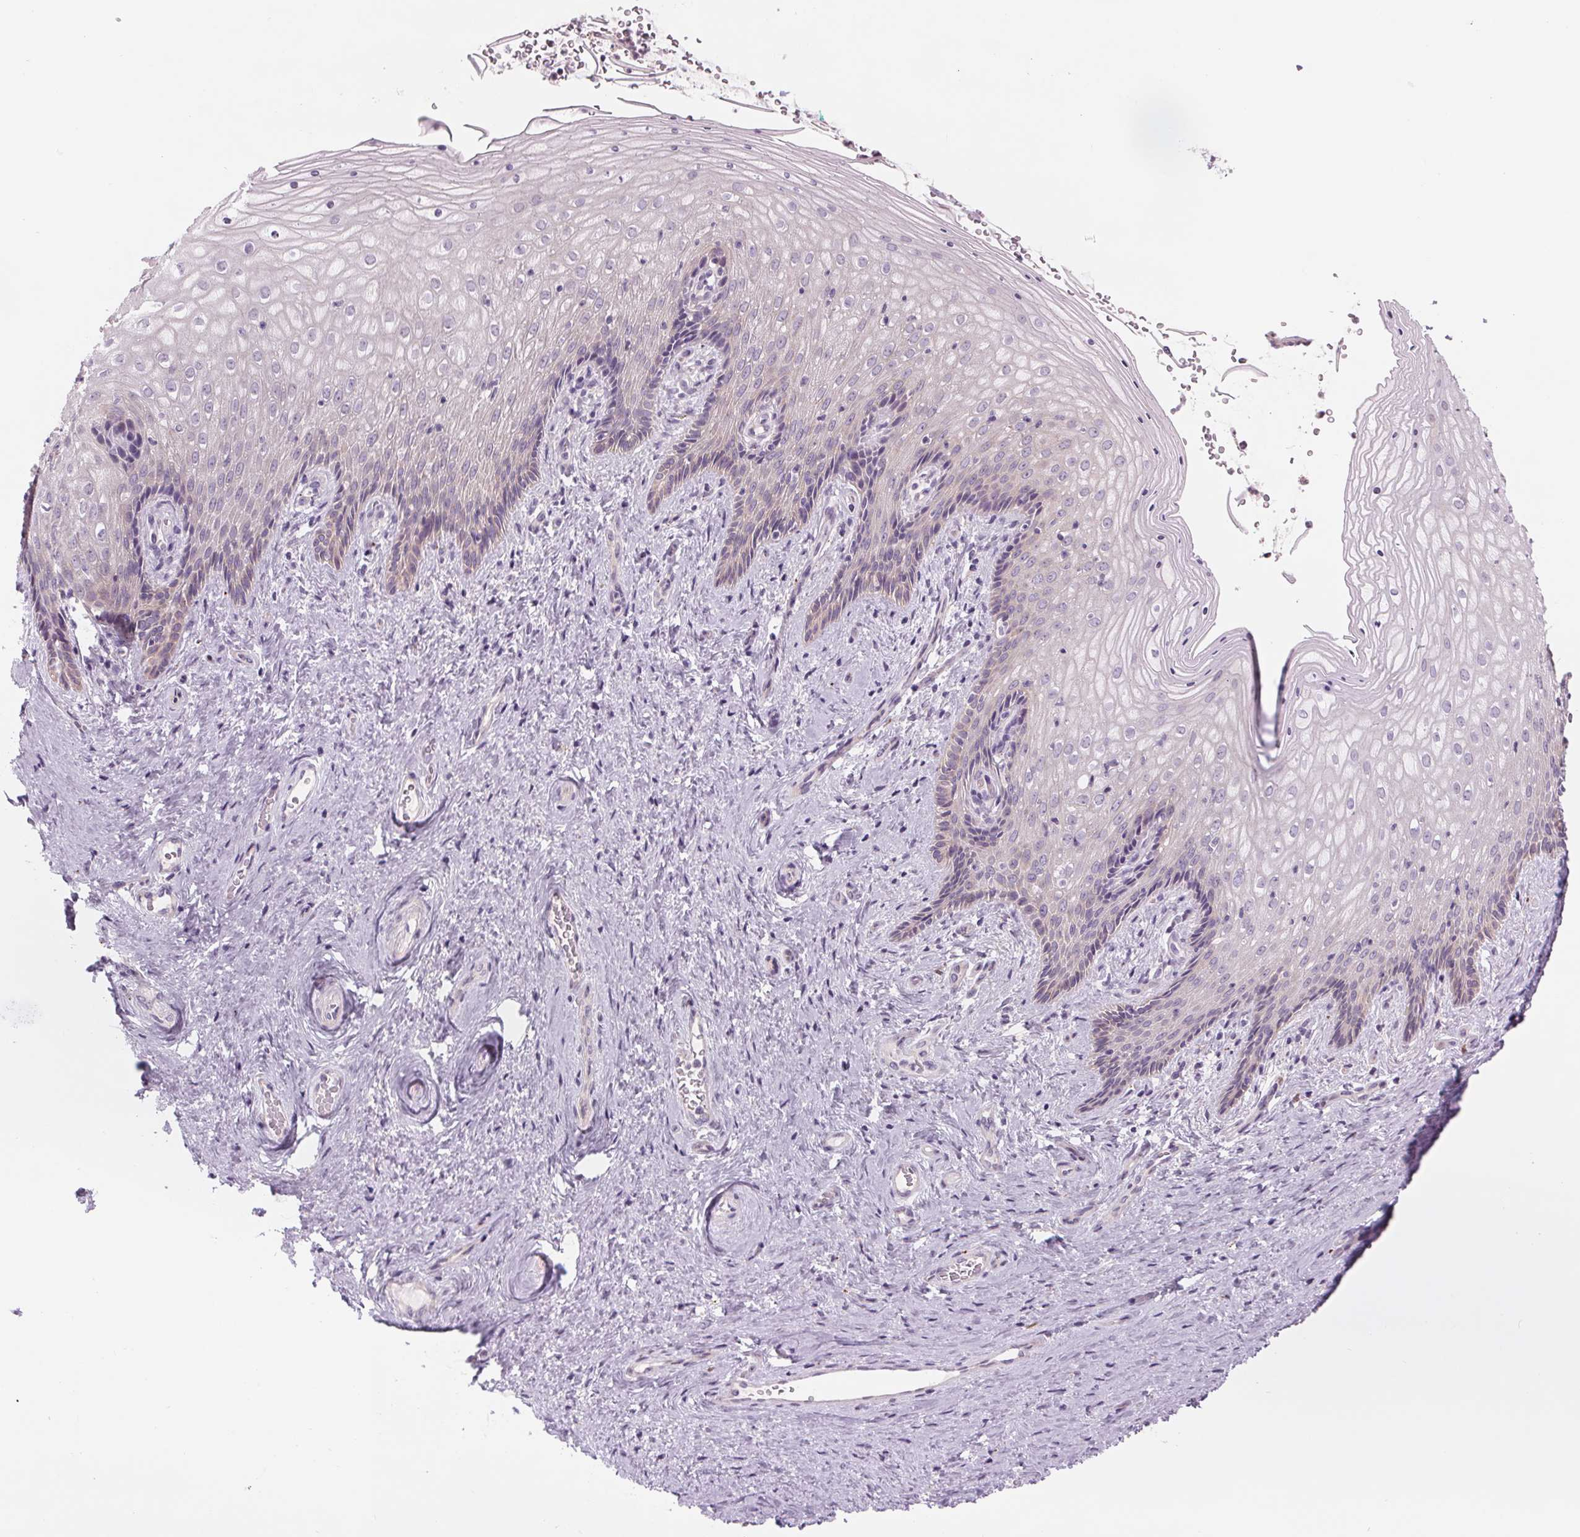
{"staining": {"intensity": "negative", "quantity": "none", "location": "none"}, "tissue": "vagina", "cell_type": "Squamous epithelial cells", "image_type": "normal", "snomed": [{"axis": "morphology", "description": "Normal tissue, NOS"}, {"axis": "topography", "description": "Vagina"}], "caption": "Immunohistochemistry histopathology image of normal vagina: vagina stained with DAB displays no significant protein staining in squamous epithelial cells.", "gene": "SAMD5", "patient": {"sex": "female", "age": 45}}